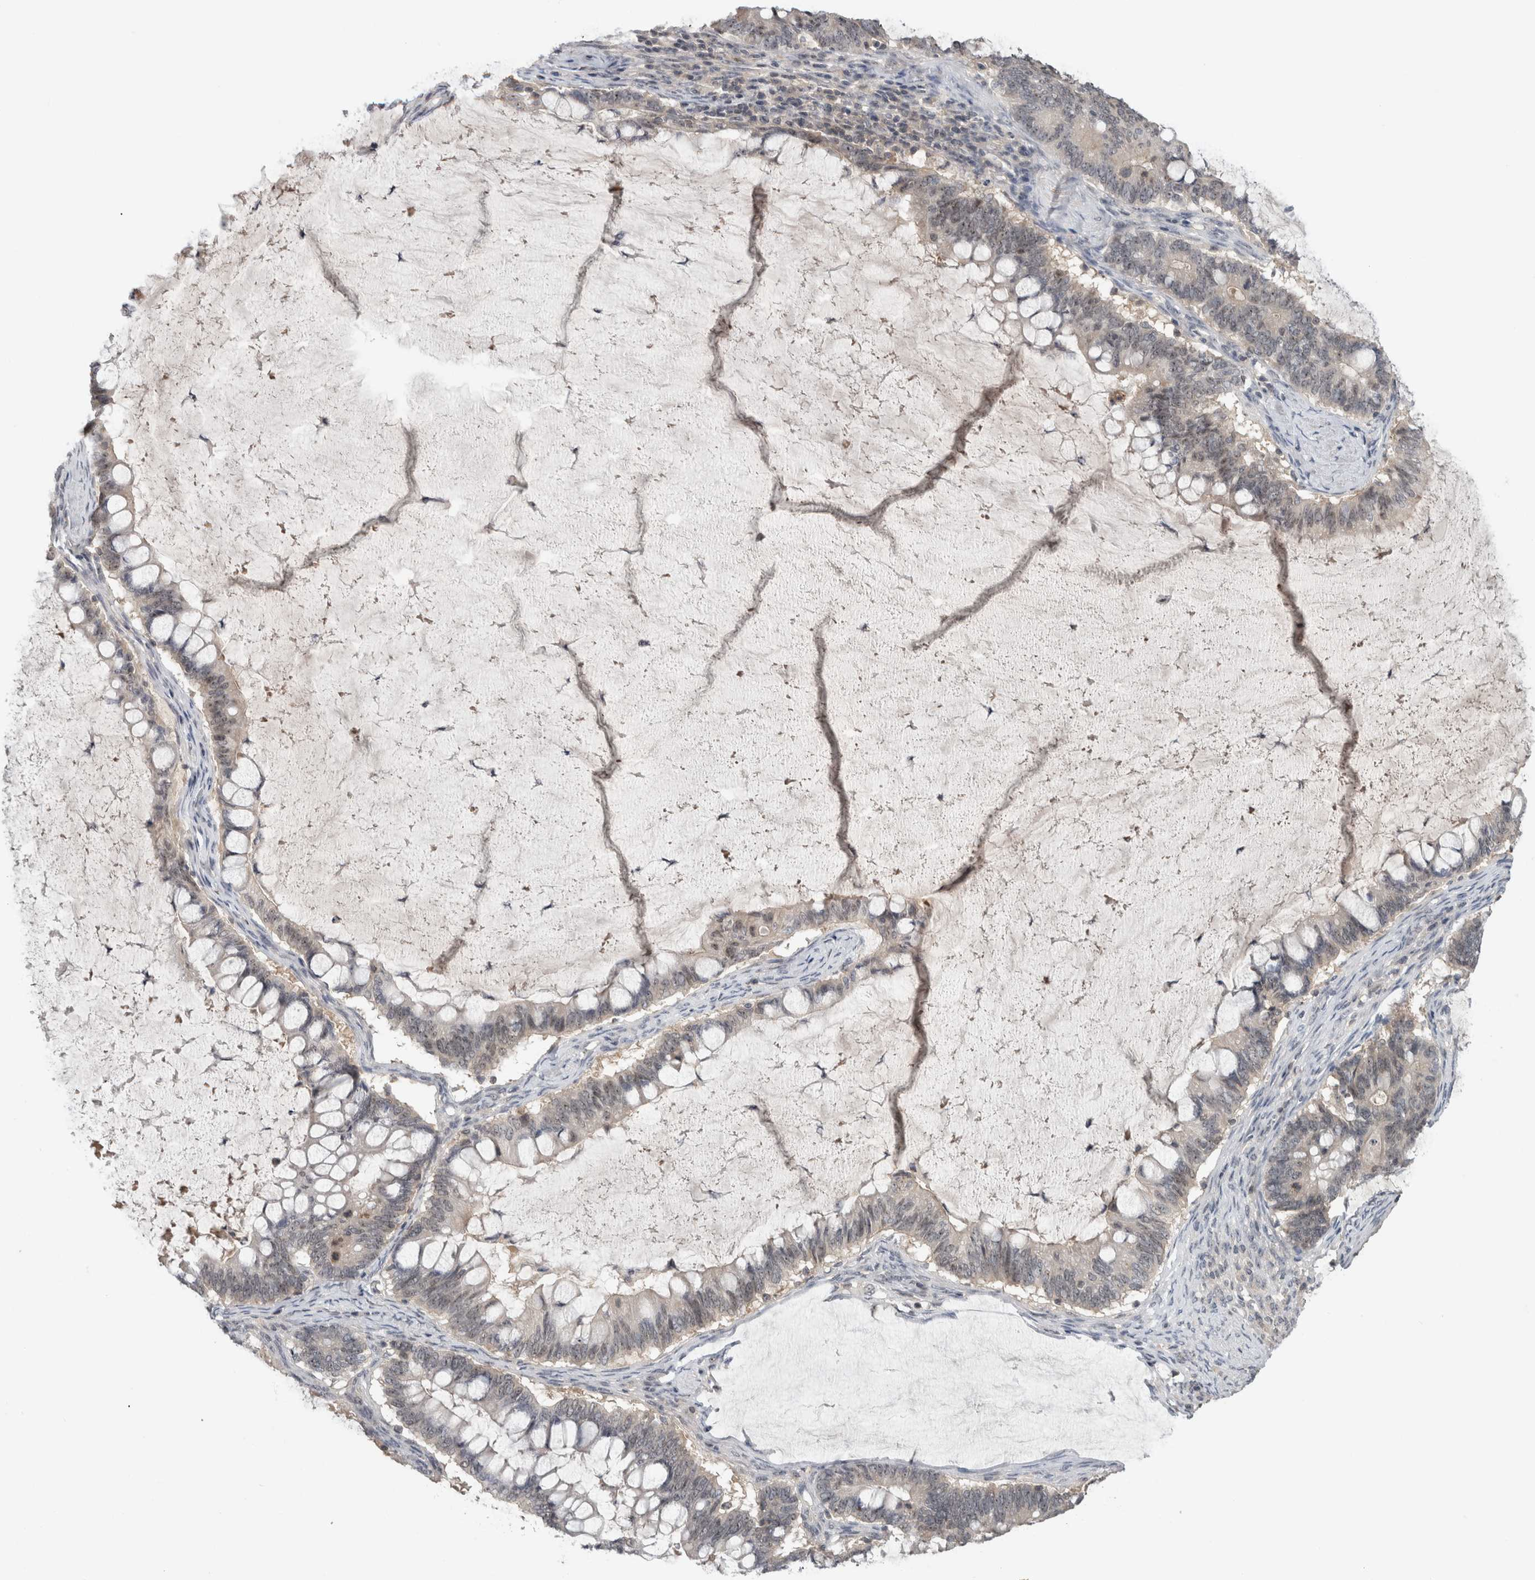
{"staining": {"intensity": "weak", "quantity": "<25%", "location": "nuclear"}, "tissue": "ovarian cancer", "cell_type": "Tumor cells", "image_type": "cancer", "snomed": [{"axis": "morphology", "description": "Cystadenocarcinoma, mucinous, NOS"}, {"axis": "topography", "description": "Ovary"}], "caption": "The image shows no staining of tumor cells in ovarian cancer (mucinous cystadenocarcinoma).", "gene": "RBM28", "patient": {"sex": "female", "age": 61}}